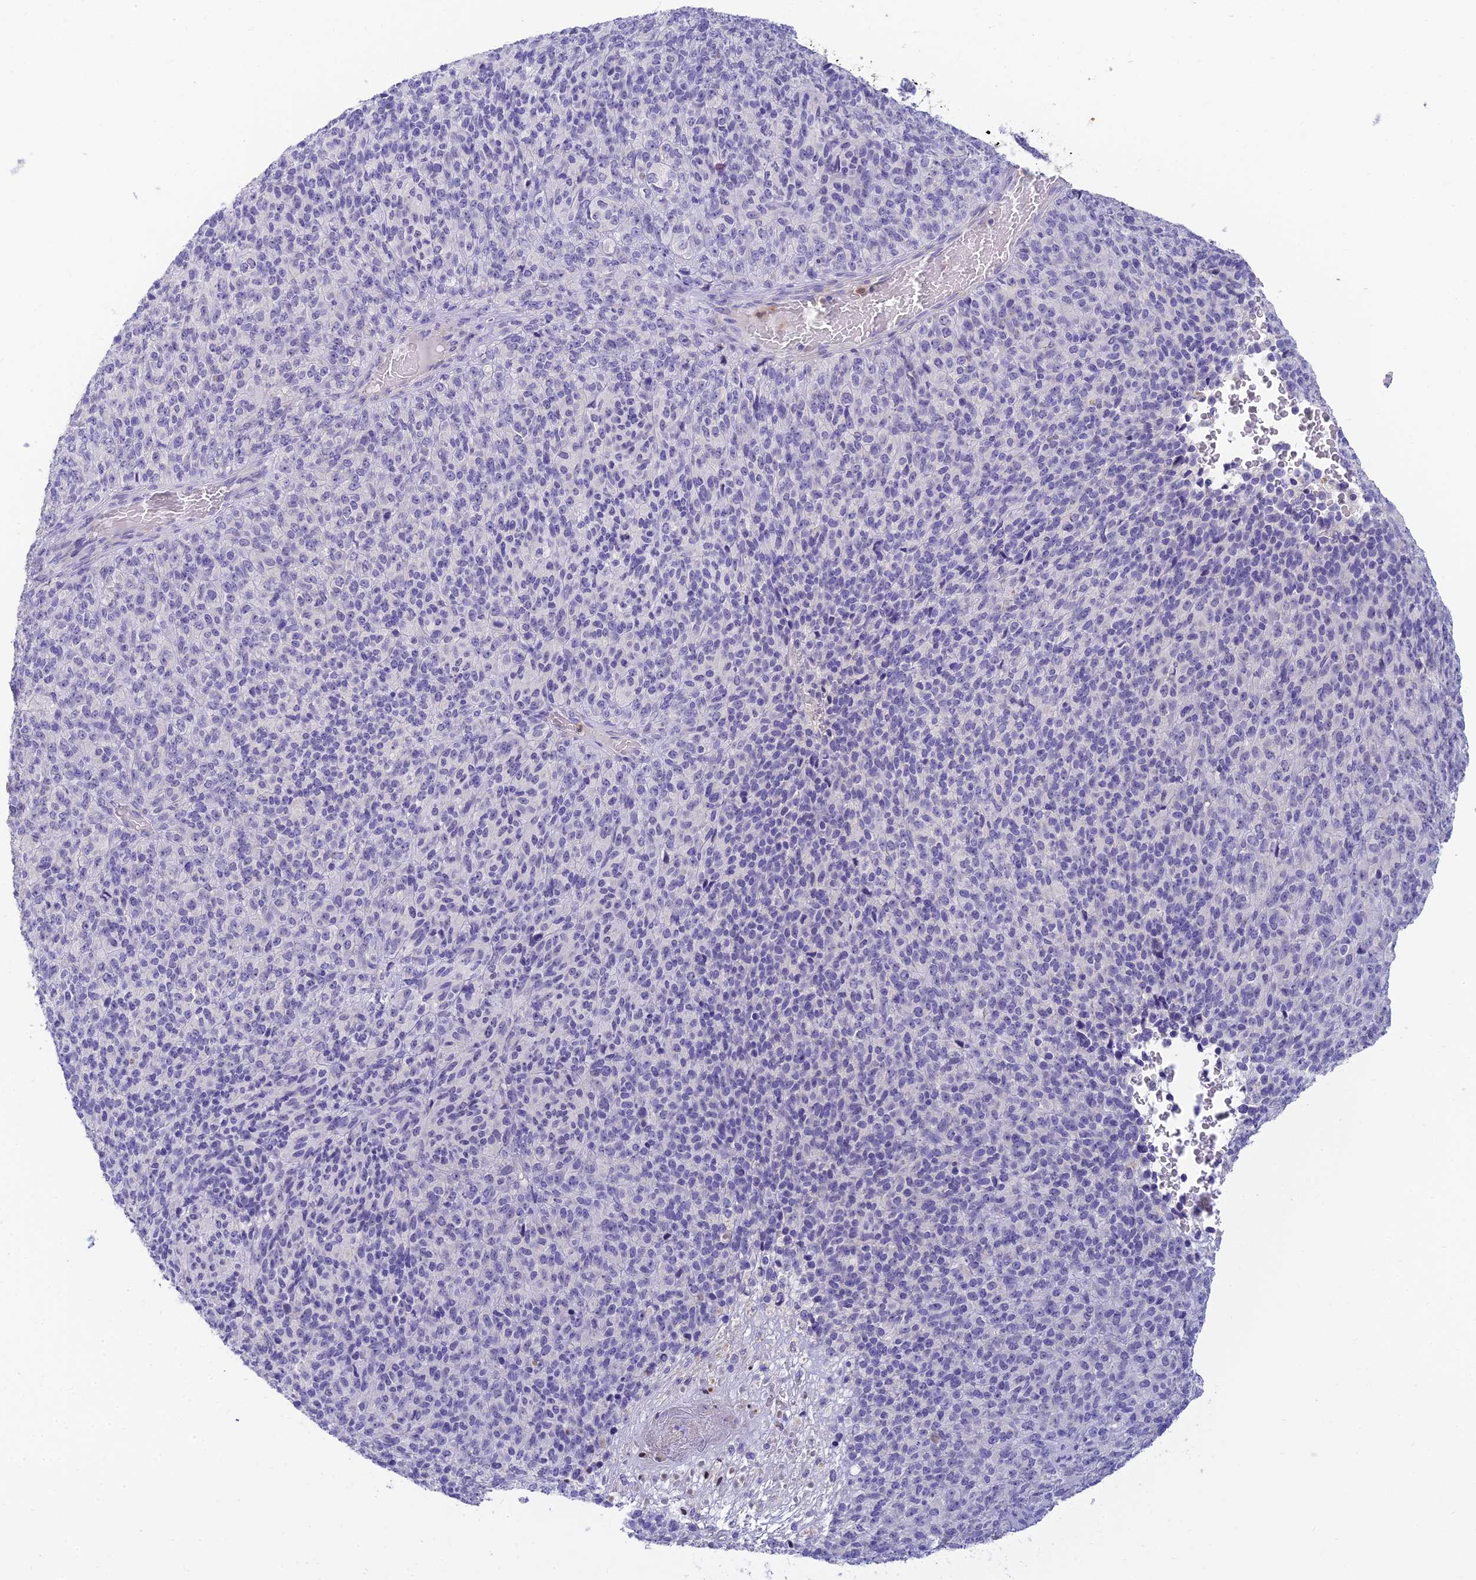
{"staining": {"intensity": "negative", "quantity": "none", "location": "none"}, "tissue": "melanoma", "cell_type": "Tumor cells", "image_type": "cancer", "snomed": [{"axis": "morphology", "description": "Malignant melanoma, Metastatic site"}, {"axis": "topography", "description": "Brain"}], "caption": "This micrograph is of malignant melanoma (metastatic site) stained with IHC to label a protein in brown with the nuclei are counter-stained blue. There is no staining in tumor cells.", "gene": "INTS13", "patient": {"sex": "female", "age": 56}}